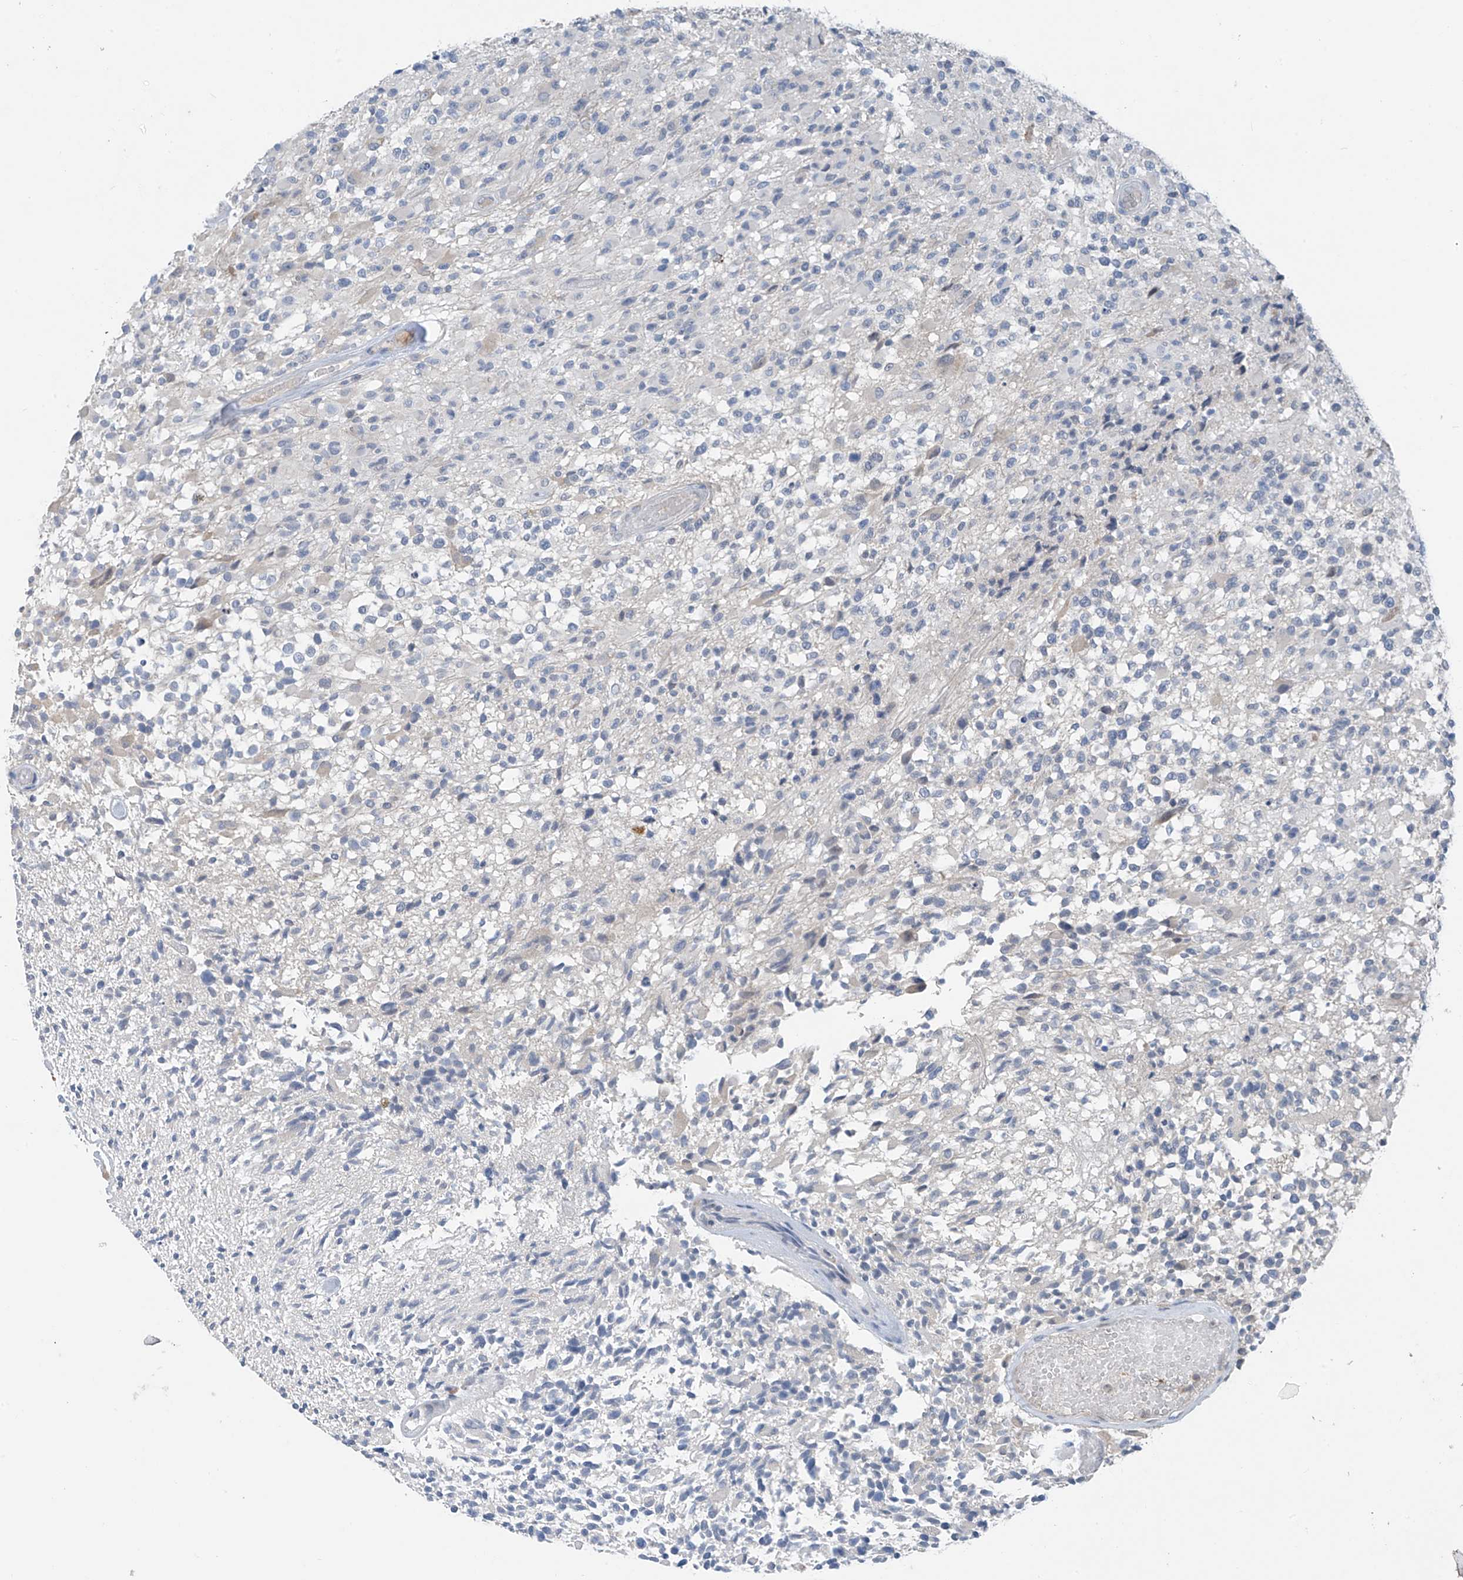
{"staining": {"intensity": "negative", "quantity": "none", "location": "none"}, "tissue": "glioma", "cell_type": "Tumor cells", "image_type": "cancer", "snomed": [{"axis": "morphology", "description": "Glioma, malignant, High grade"}, {"axis": "morphology", "description": "Glioblastoma, NOS"}, {"axis": "topography", "description": "Brain"}], "caption": "IHC of human glioma demonstrates no staining in tumor cells.", "gene": "CYP4V2", "patient": {"sex": "male", "age": 60}}